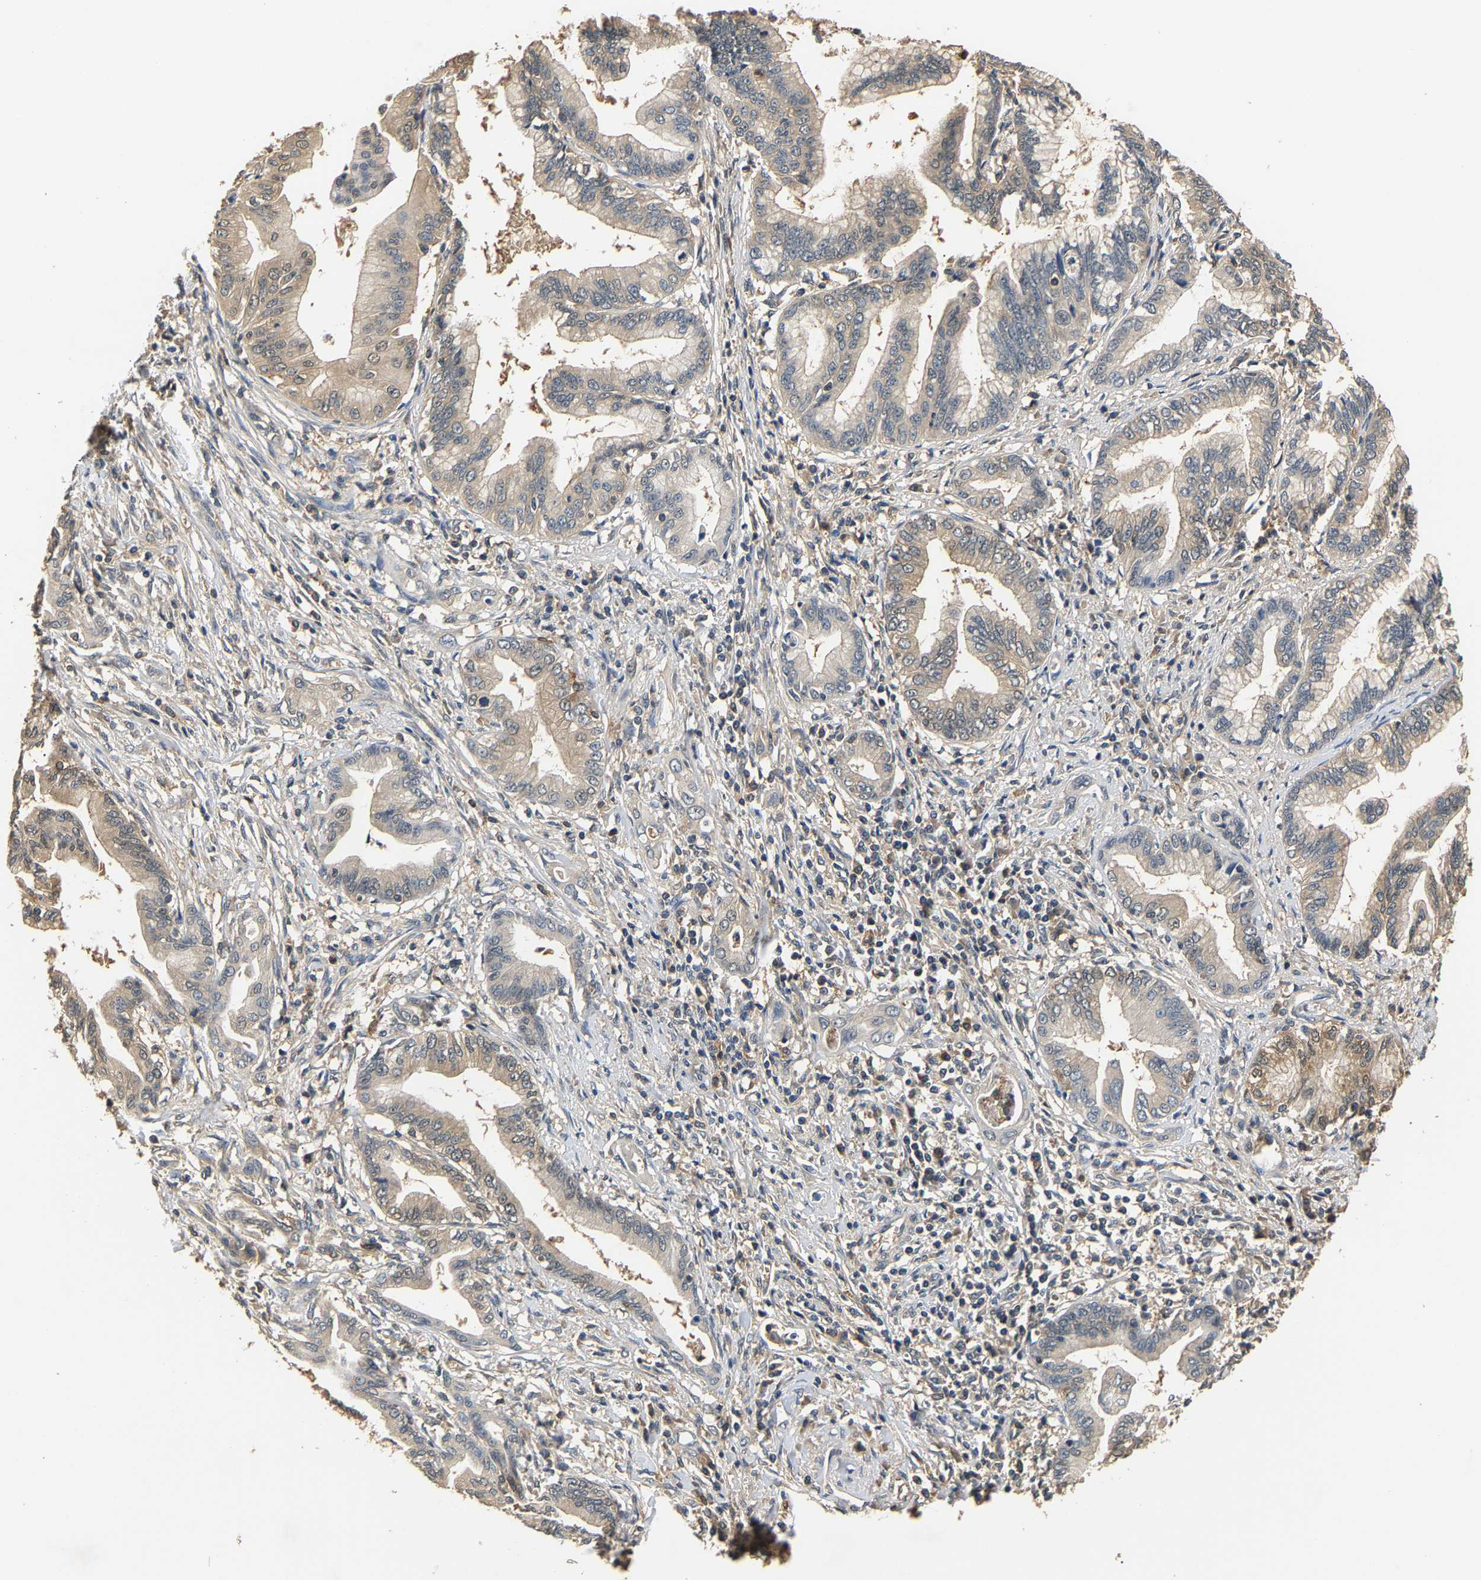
{"staining": {"intensity": "weak", "quantity": "25%-75%", "location": "cytoplasmic/membranous"}, "tissue": "pancreatic cancer", "cell_type": "Tumor cells", "image_type": "cancer", "snomed": [{"axis": "morphology", "description": "Adenocarcinoma, NOS"}, {"axis": "topography", "description": "Pancreas"}], "caption": "Human pancreatic cancer (adenocarcinoma) stained for a protein (brown) reveals weak cytoplasmic/membranous positive positivity in about 25%-75% of tumor cells.", "gene": "GPI", "patient": {"sex": "female", "age": 78}}